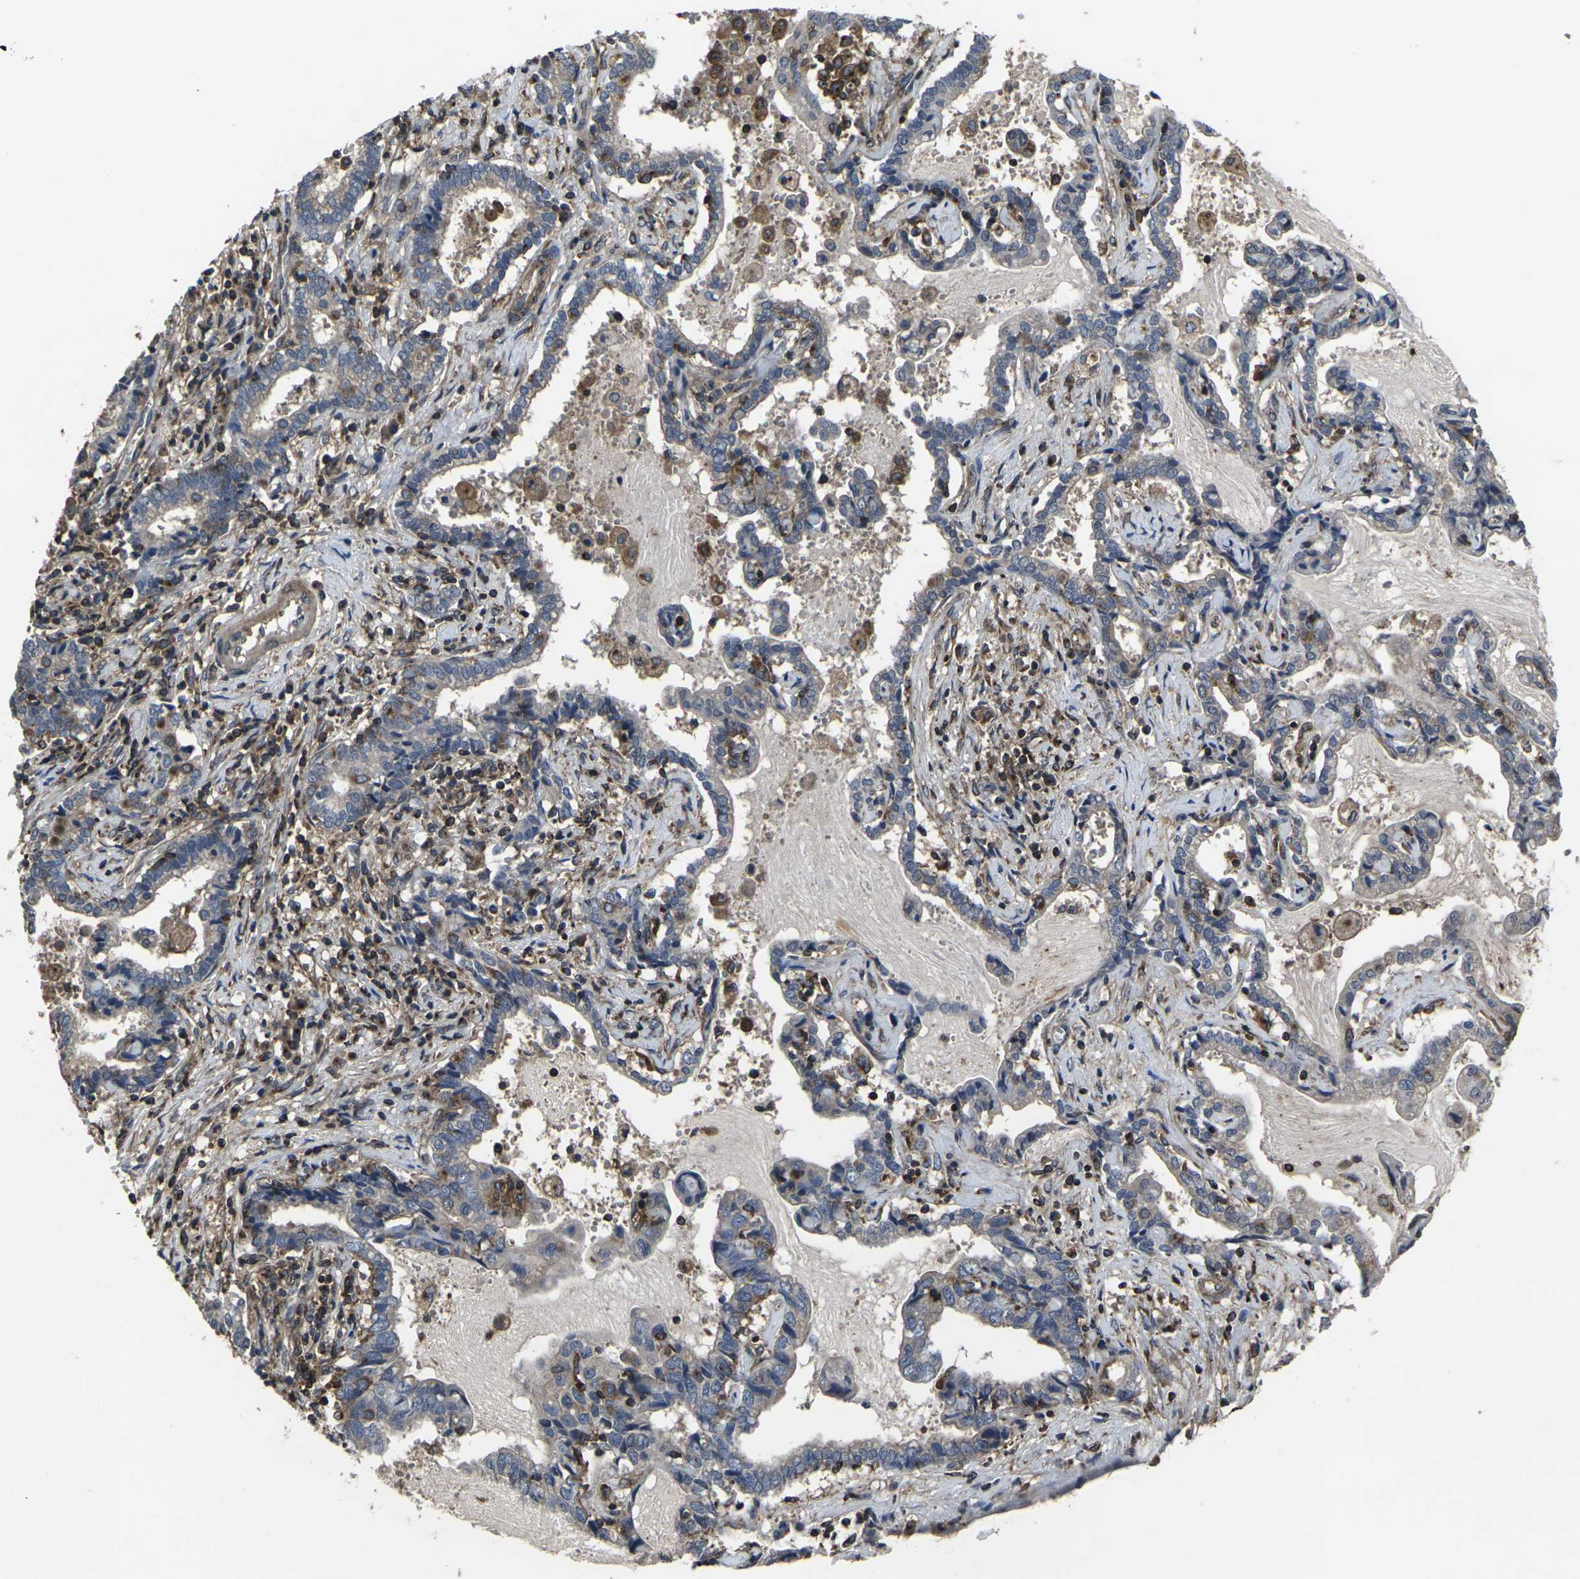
{"staining": {"intensity": "weak", "quantity": ">75%", "location": "cytoplasmic/membranous"}, "tissue": "liver cancer", "cell_type": "Tumor cells", "image_type": "cancer", "snomed": [{"axis": "morphology", "description": "Cholangiocarcinoma"}, {"axis": "topography", "description": "Liver"}], "caption": "An IHC histopathology image of neoplastic tissue is shown. Protein staining in brown shows weak cytoplasmic/membranous positivity in cholangiocarcinoma (liver) within tumor cells.", "gene": "PRKACB", "patient": {"sex": "male", "age": 57}}